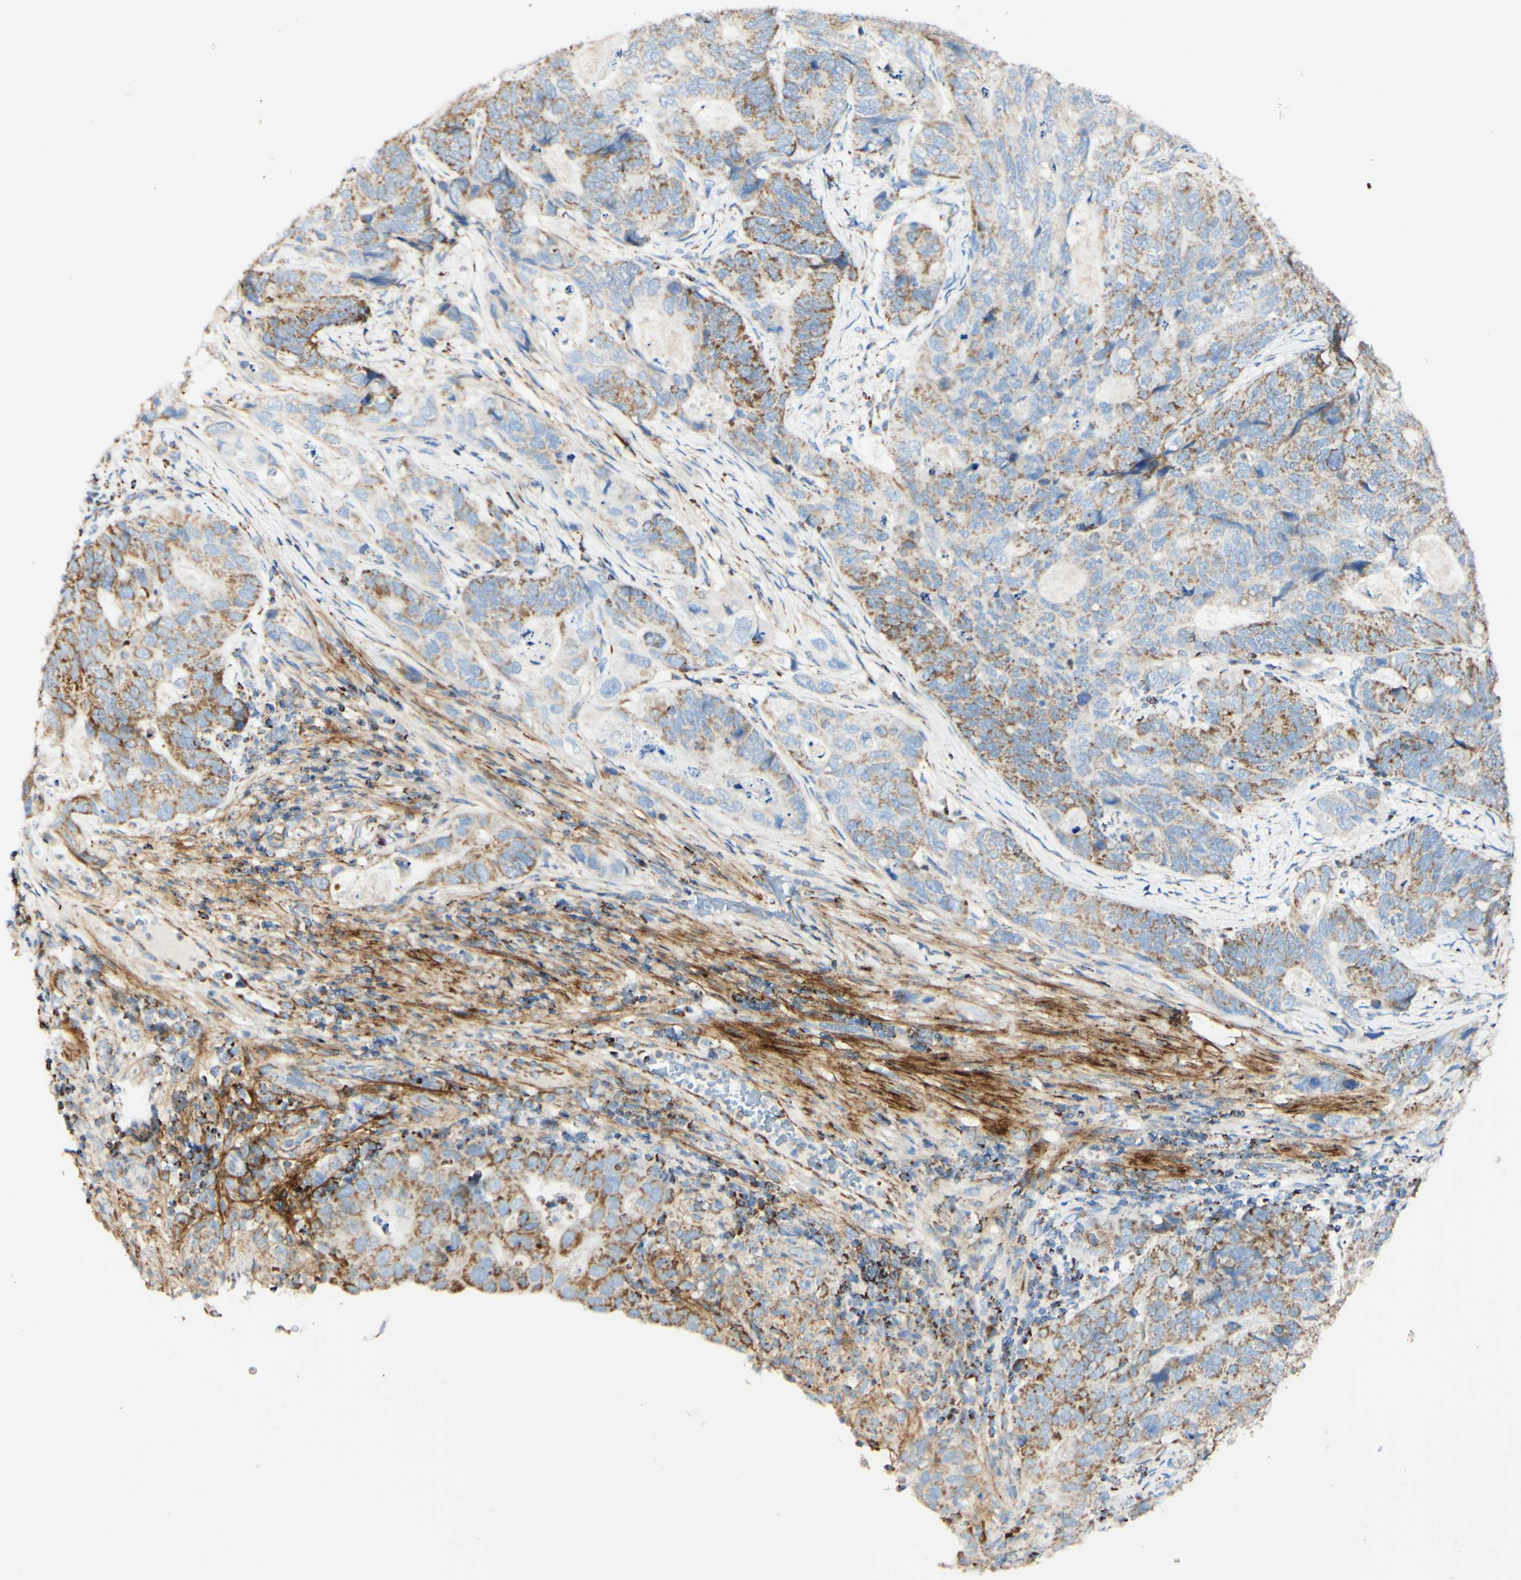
{"staining": {"intensity": "moderate", "quantity": "<25%", "location": "cytoplasmic/membranous"}, "tissue": "stomach cancer", "cell_type": "Tumor cells", "image_type": "cancer", "snomed": [{"axis": "morphology", "description": "Adenocarcinoma, NOS"}, {"axis": "topography", "description": "Stomach"}], "caption": "Protein positivity by IHC reveals moderate cytoplasmic/membranous staining in about <25% of tumor cells in stomach adenocarcinoma.", "gene": "OXCT1", "patient": {"sex": "female", "age": 89}}